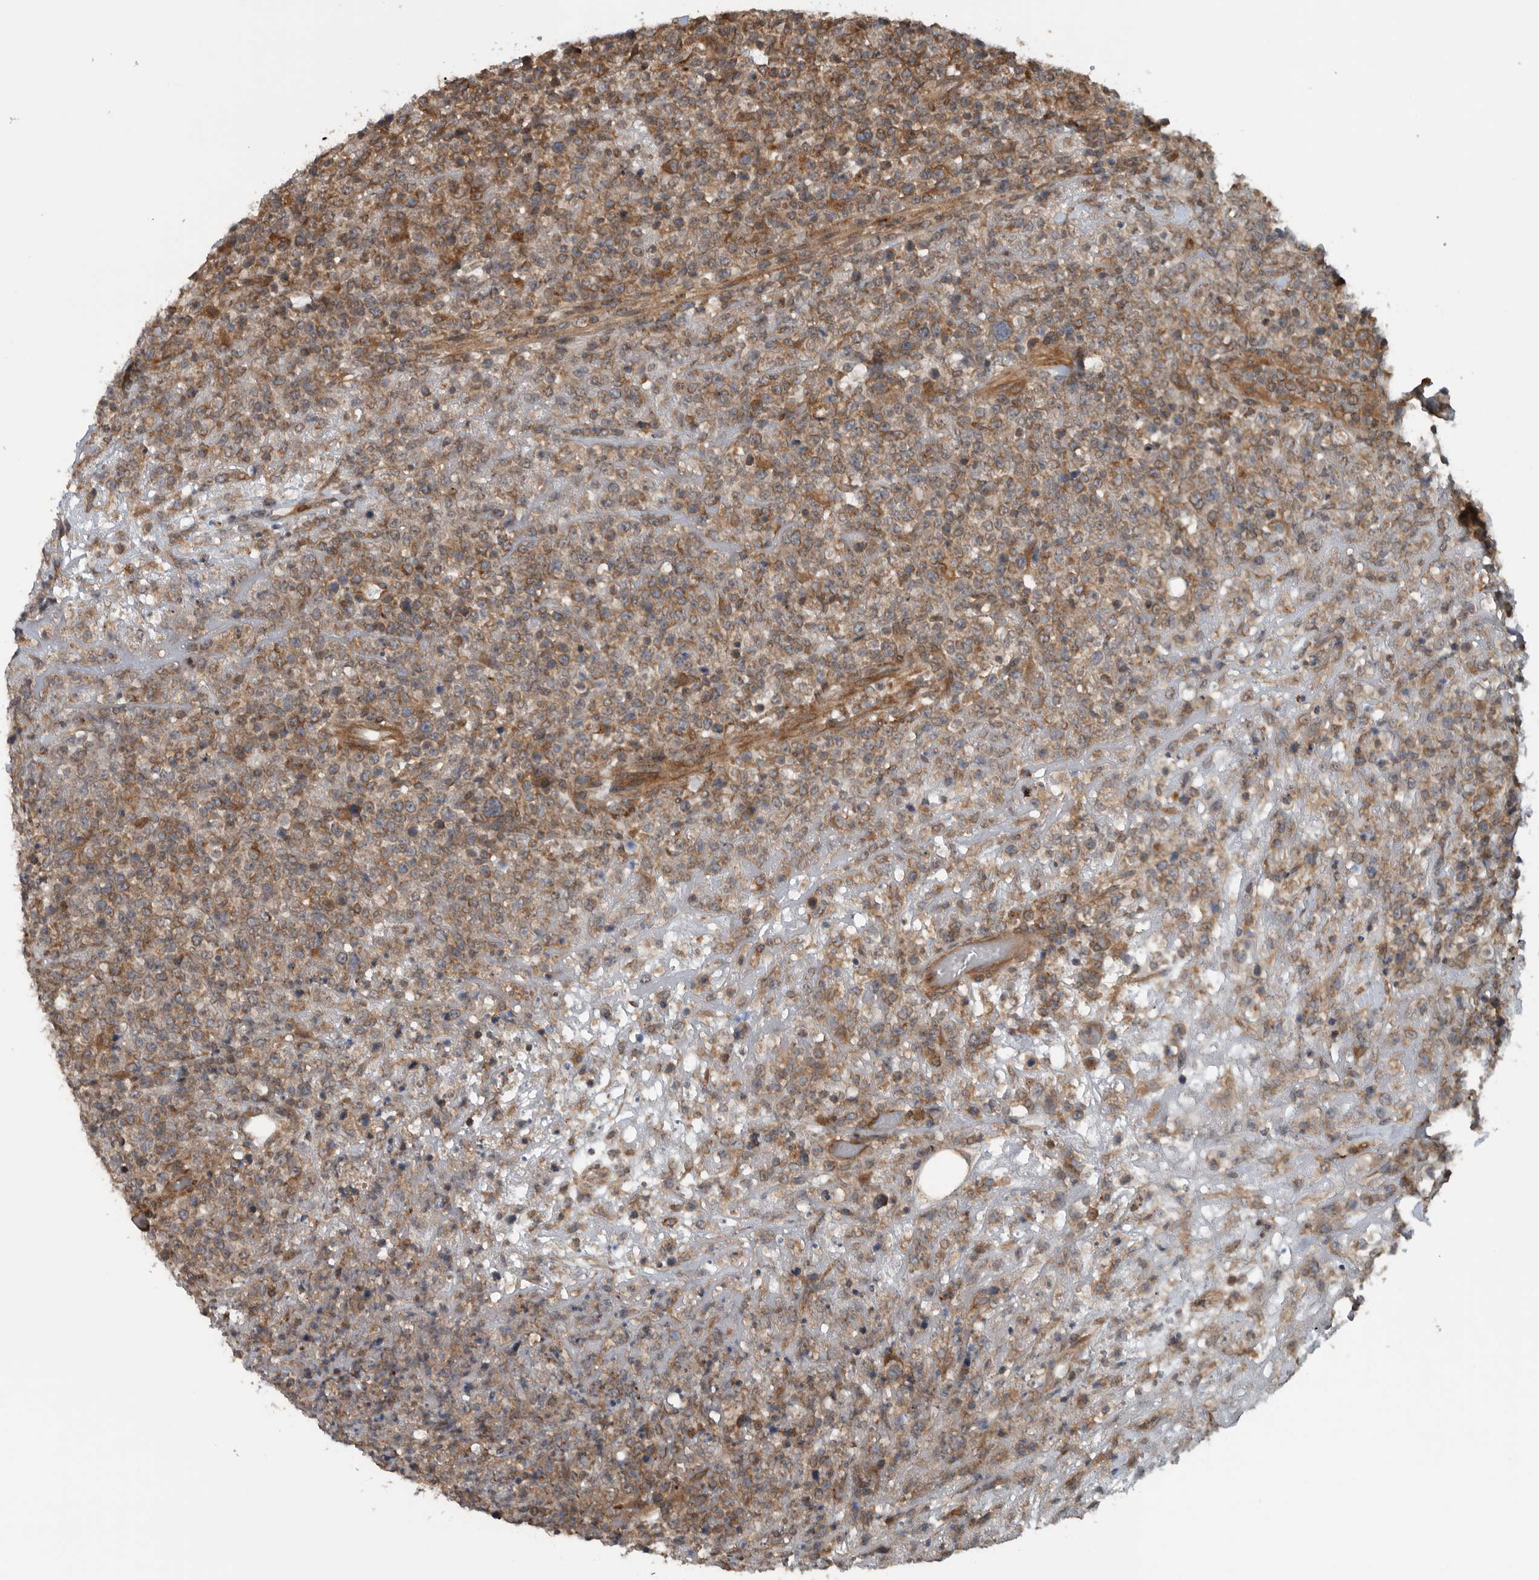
{"staining": {"intensity": "moderate", "quantity": ">75%", "location": "cytoplasmic/membranous"}, "tissue": "lymphoma", "cell_type": "Tumor cells", "image_type": "cancer", "snomed": [{"axis": "morphology", "description": "Malignant lymphoma, non-Hodgkin's type, High grade"}, {"axis": "topography", "description": "Colon"}], "caption": "IHC (DAB (3,3'-diaminobenzidine)) staining of lymphoma exhibits moderate cytoplasmic/membranous protein expression in about >75% of tumor cells. The protein of interest is shown in brown color, while the nuclei are stained blue.", "gene": "AMFR", "patient": {"sex": "female", "age": 53}}